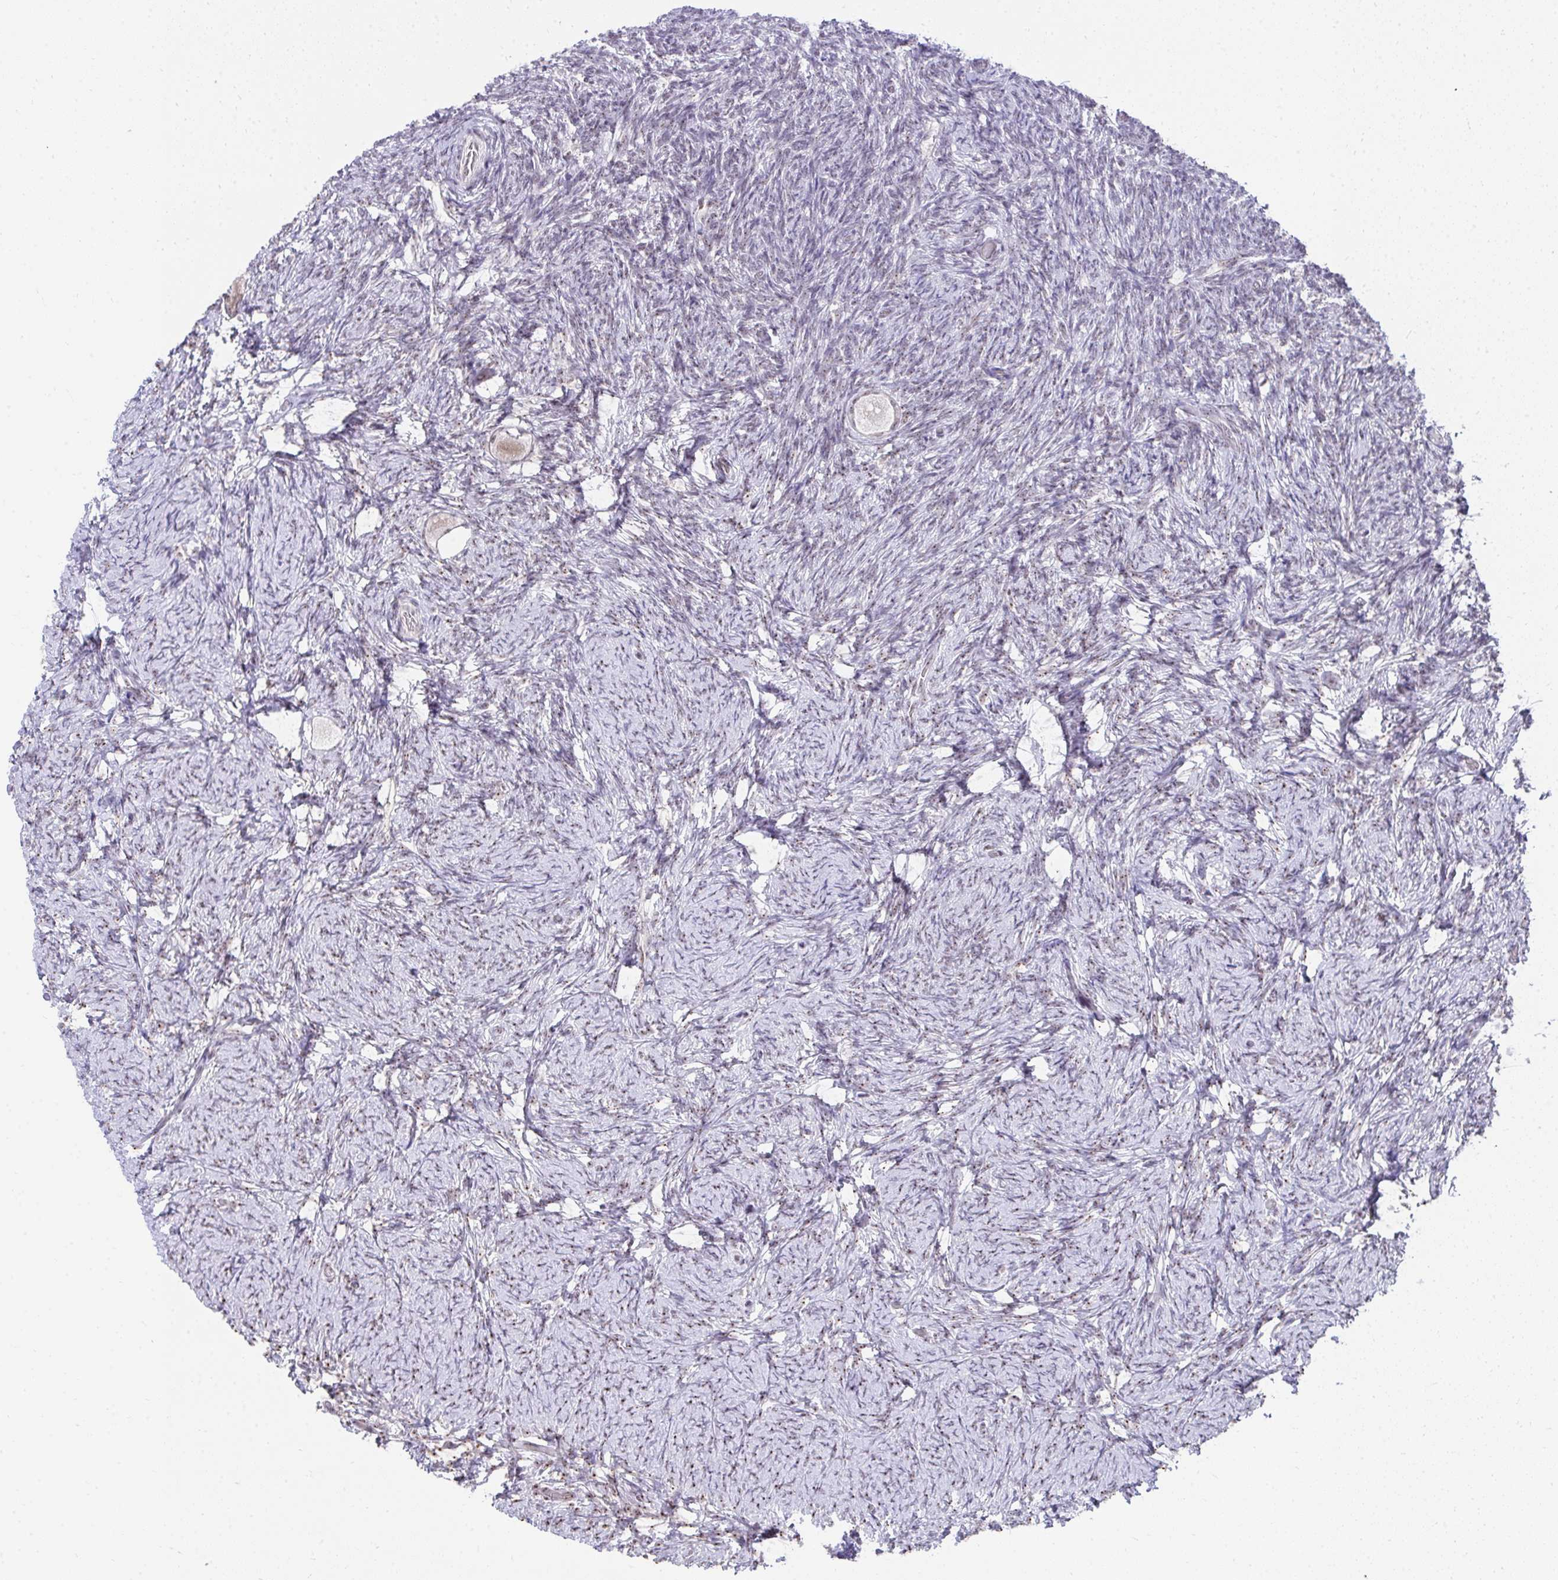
{"staining": {"intensity": "weak", "quantity": "<25%", "location": "nuclear"}, "tissue": "ovary", "cell_type": "Follicle cells", "image_type": "normal", "snomed": [{"axis": "morphology", "description": "Normal tissue, NOS"}, {"axis": "topography", "description": "Ovary"}], "caption": "This is a histopathology image of IHC staining of normal ovary, which shows no expression in follicle cells.", "gene": "HIRA", "patient": {"sex": "female", "age": 34}}